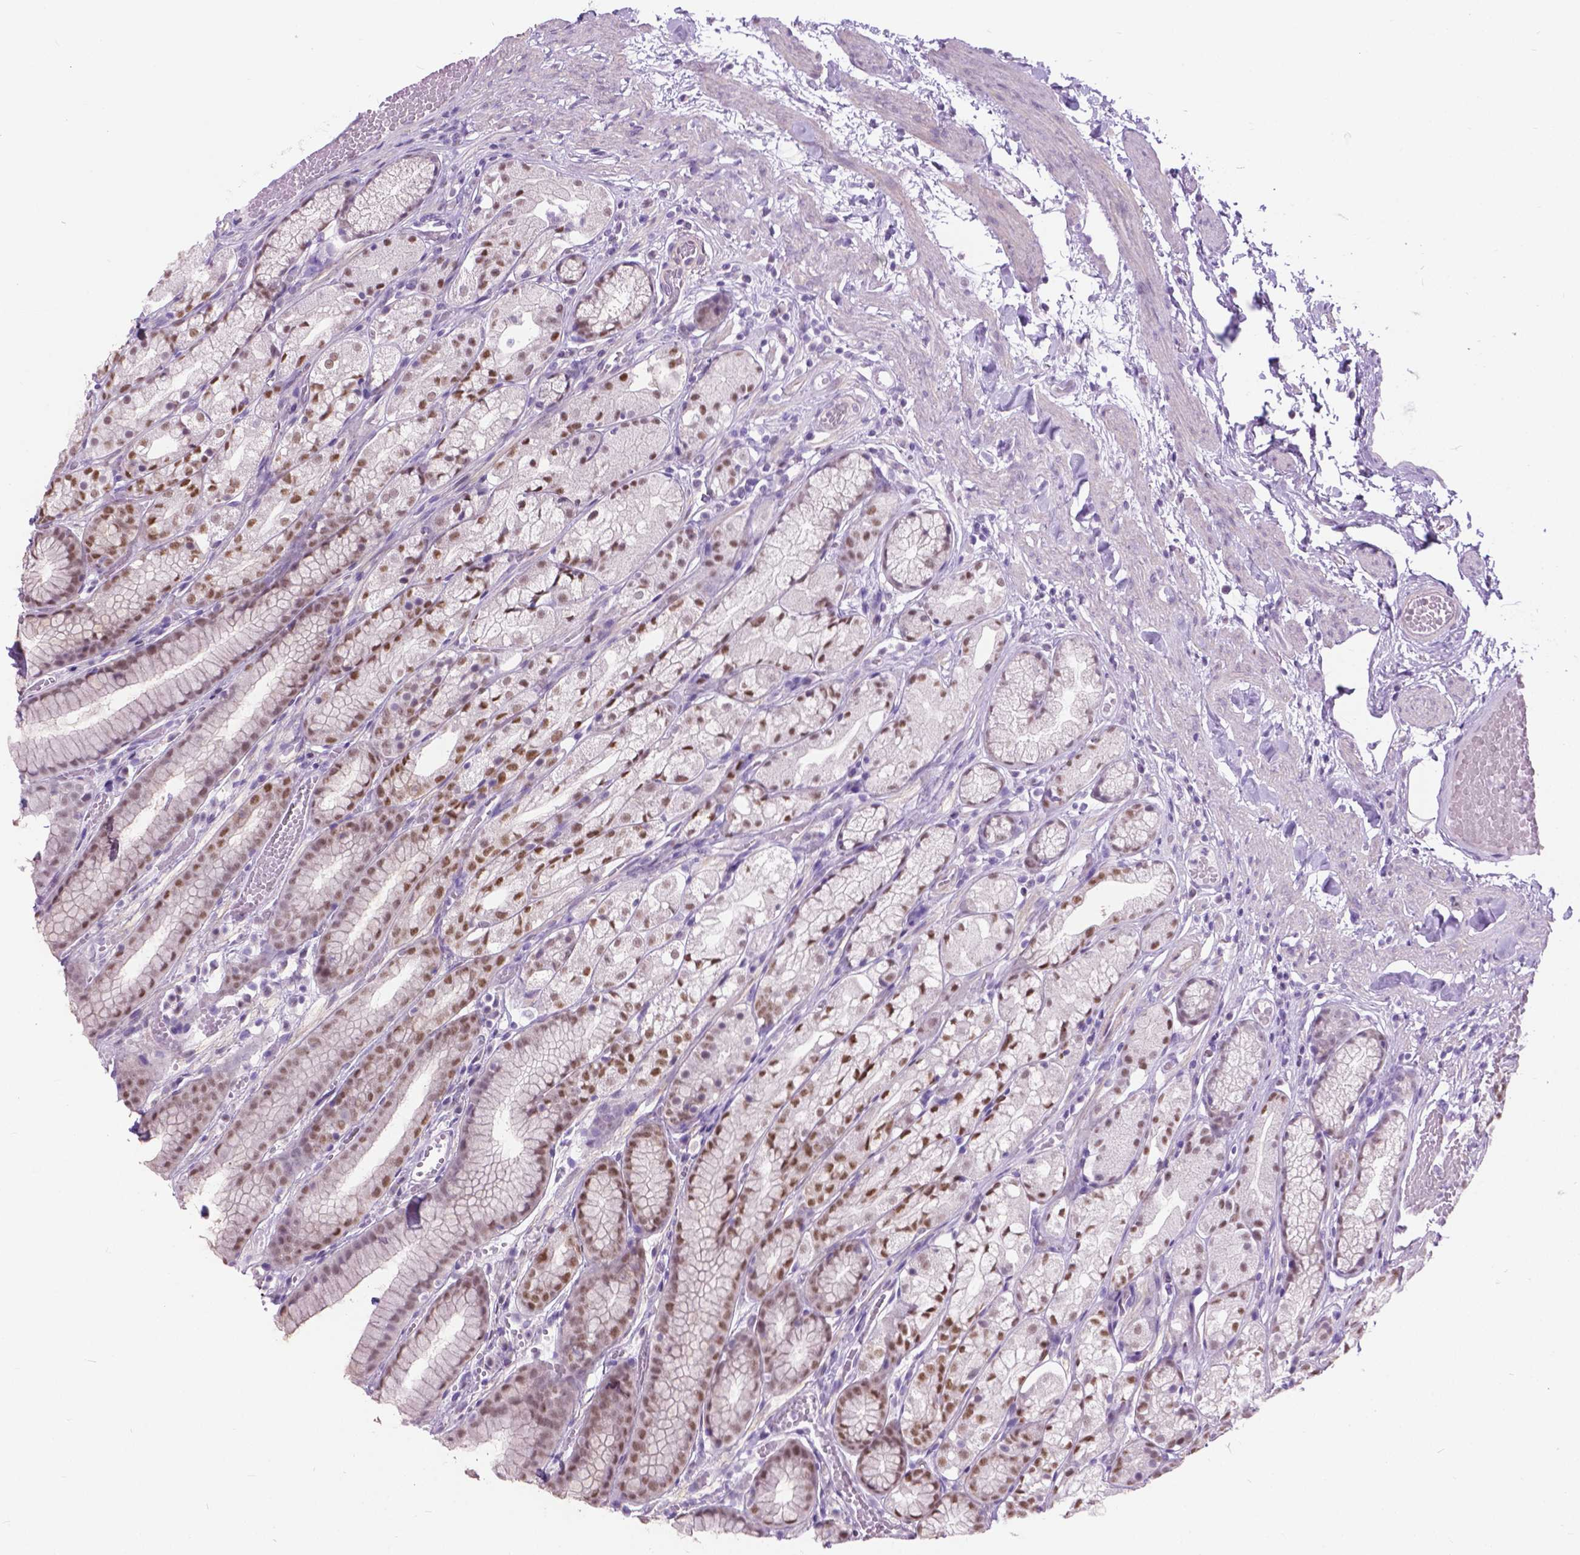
{"staining": {"intensity": "moderate", "quantity": "25%-75%", "location": "nuclear"}, "tissue": "stomach", "cell_type": "Glandular cells", "image_type": "normal", "snomed": [{"axis": "morphology", "description": "Normal tissue, NOS"}, {"axis": "topography", "description": "Stomach"}], "caption": "Brown immunohistochemical staining in normal stomach demonstrates moderate nuclear positivity in about 25%-75% of glandular cells. The protein of interest is shown in brown color, while the nuclei are stained blue.", "gene": "APCDD1L", "patient": {"sex": "male", "age": 70}}